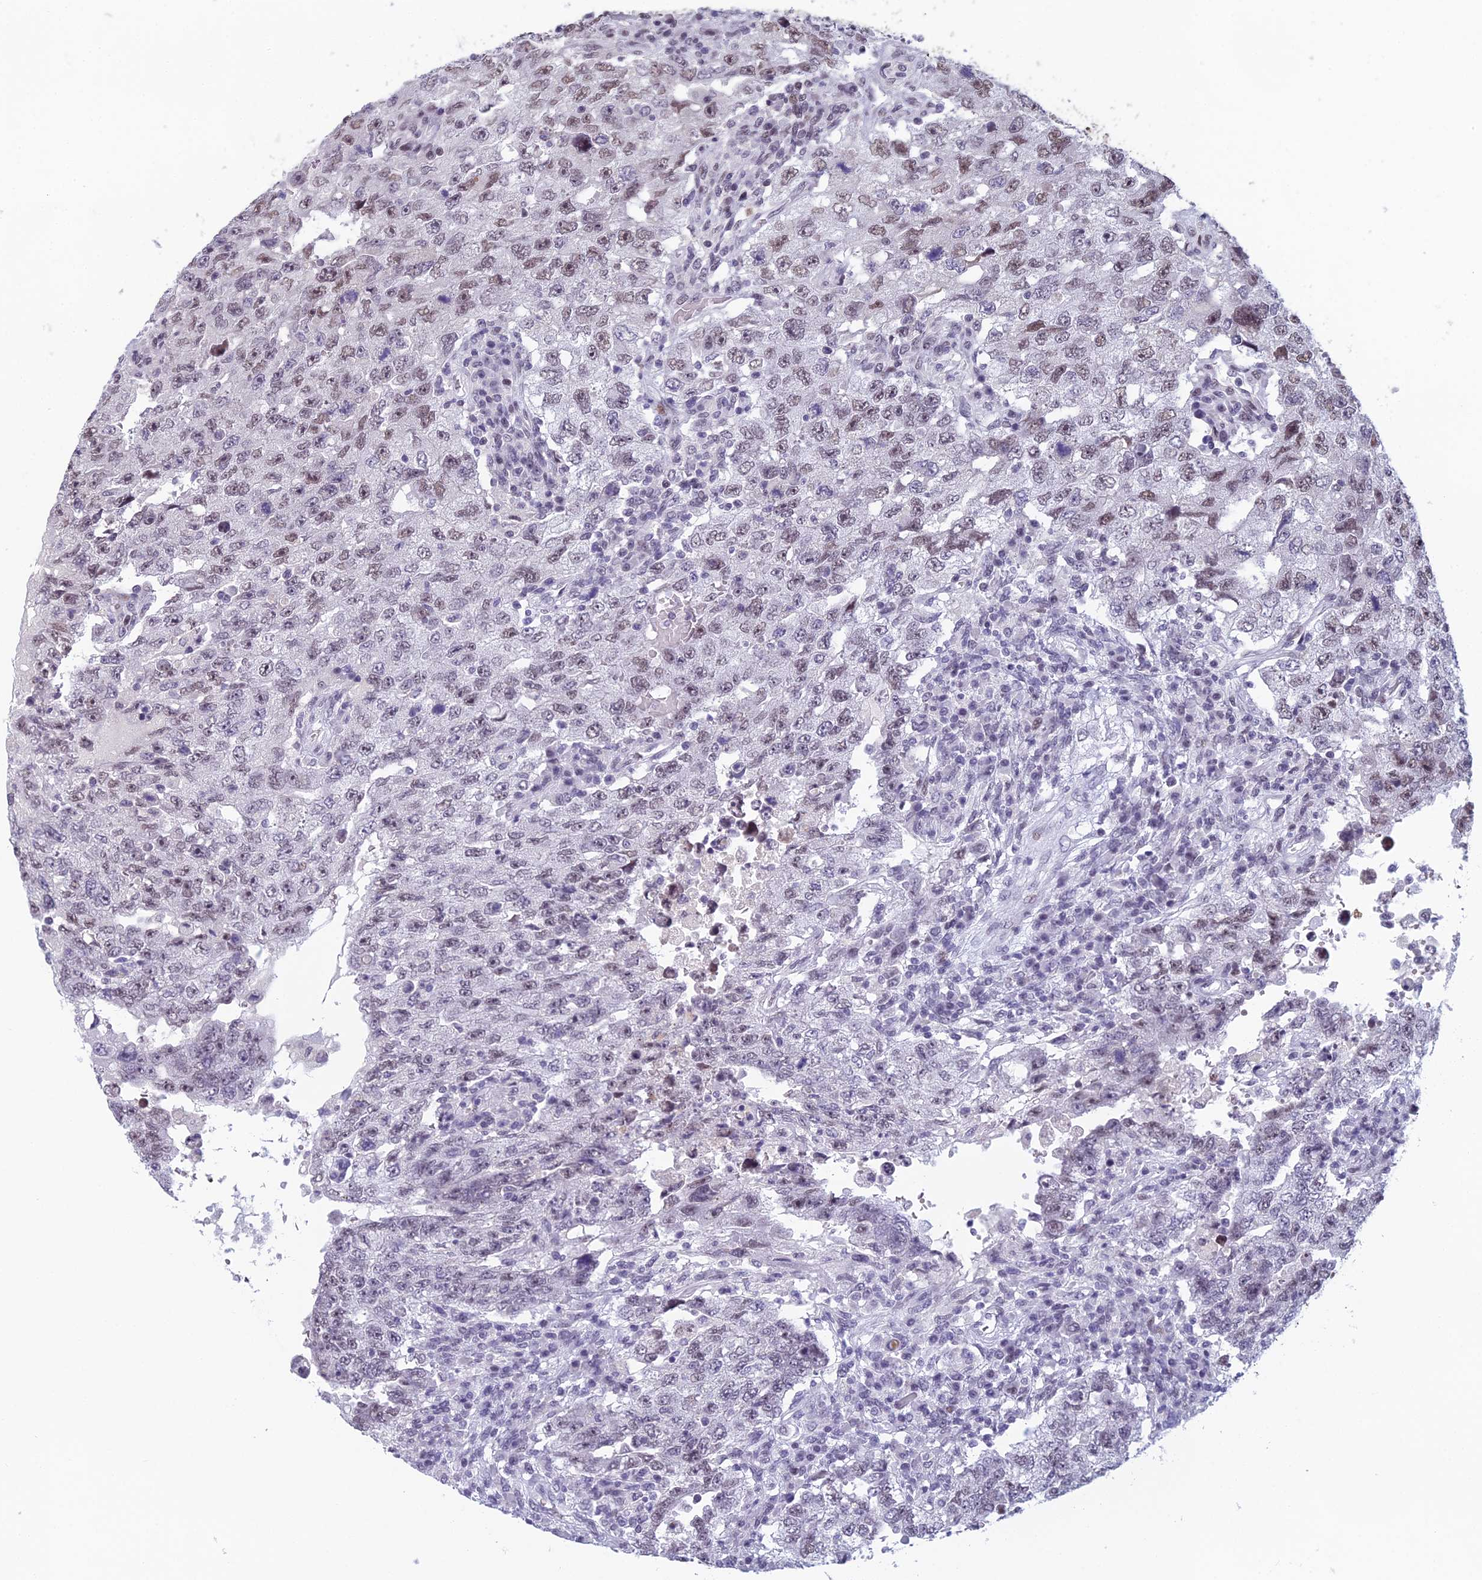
{"staining": {"intensity": "weak", "quantity": ">75%", "location": "nuclear"}, "tissue": "testis cancer", "cell_type": "Tumor cells", "image_type": "cancer", "snomed": [{"axis": "morphology", "description": "Carcinoma, Embryonal, NOS"}, {"axis": "topography", "description": "Testis"}], "caption": "Human testis cancer (embryonal carcinoma) stained with a protein marker displays weak staining in tumor cells.", "gene": "RGS17", "patient": {"sex": "male", "age": 26}}